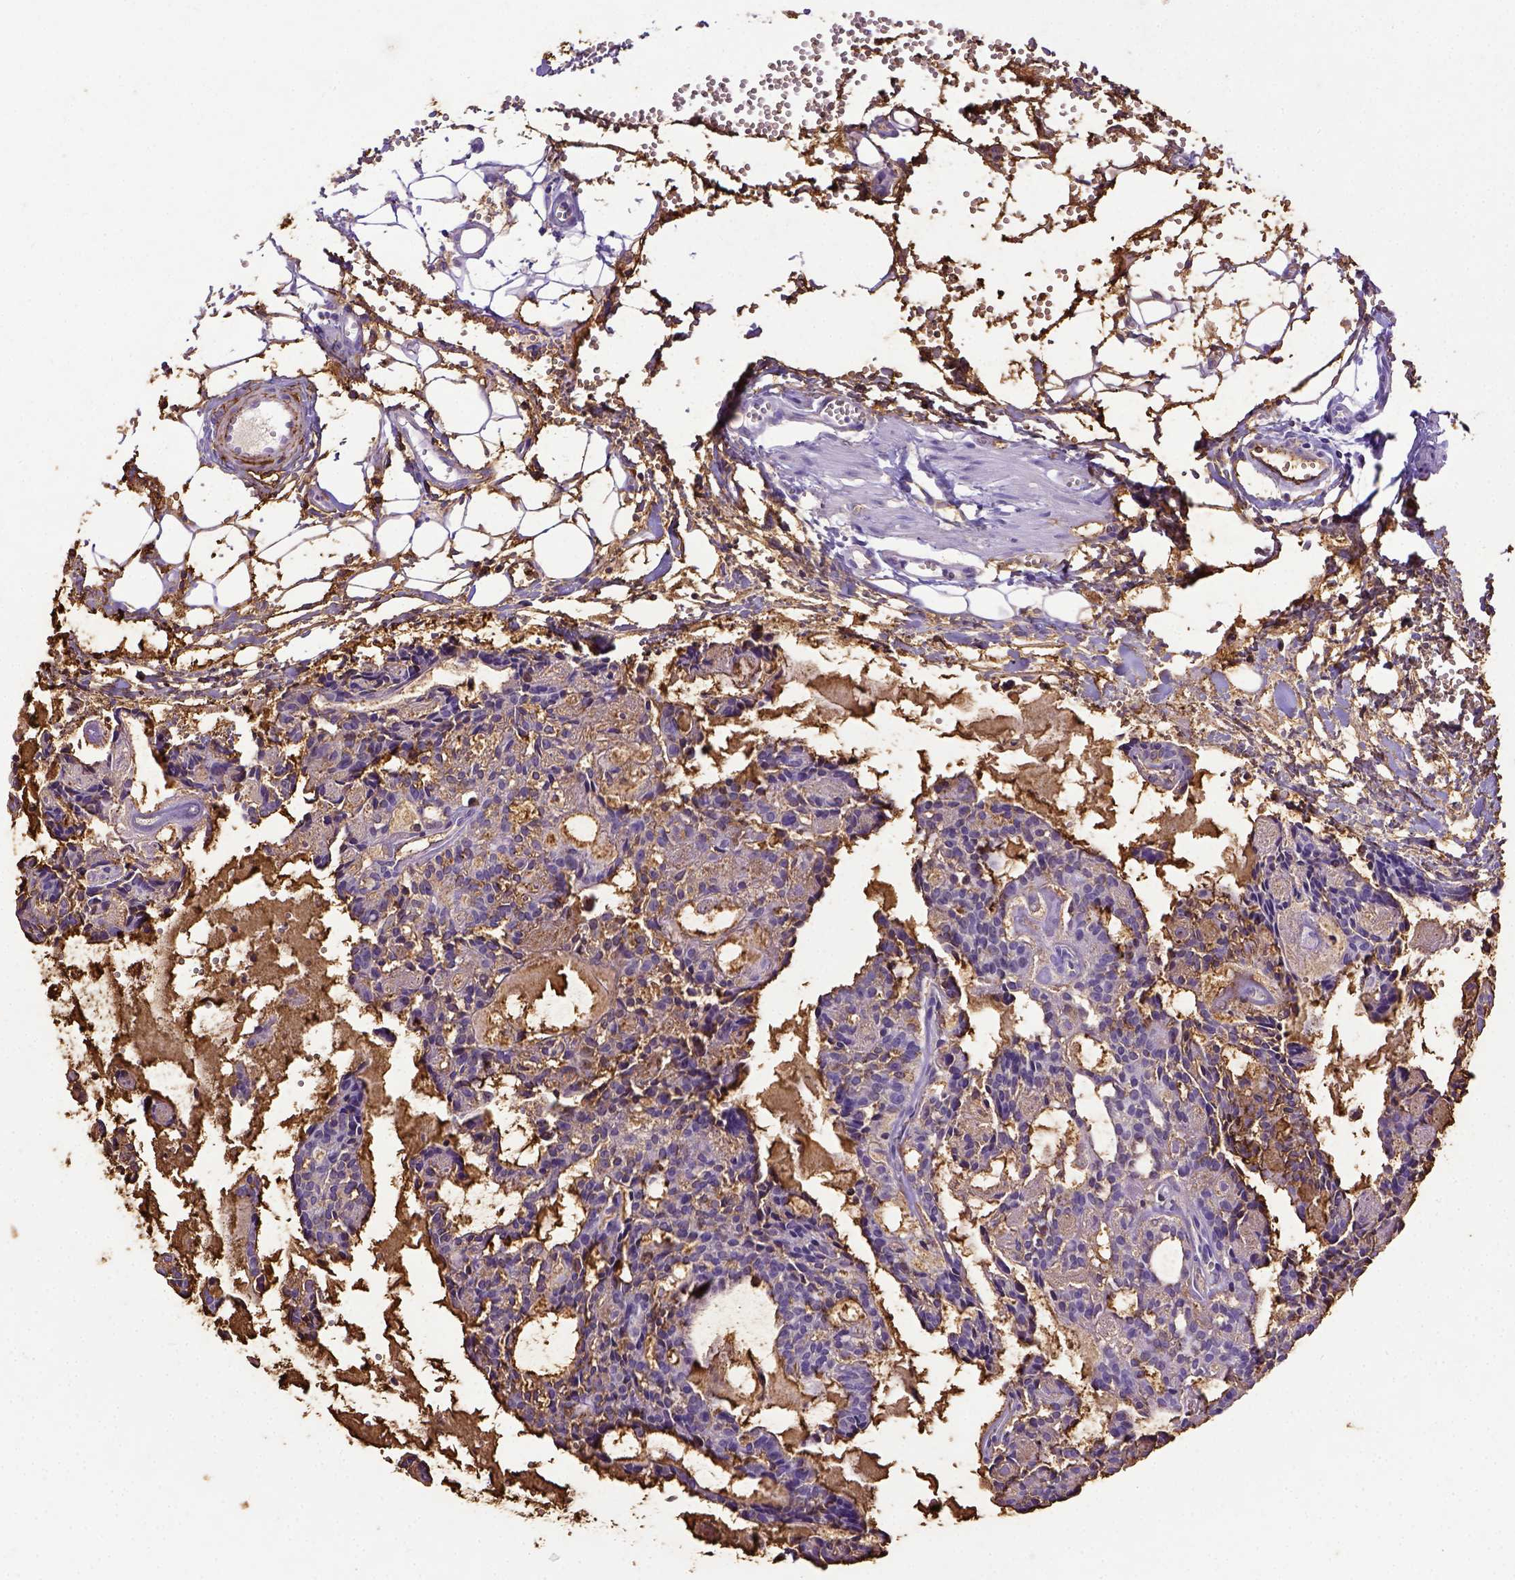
{"staining": {"intensity": "negative", "quantity": "none", "location": "none"}, "tissue": "head and neck cancer", "cell_type": "Tumor cells", "image_type": "cancer", "snomed": [{"axis": "morphology", "description": "Adenocarcinoma, NOS"}, {"axis": "topography", "description": "Head-Neck"}], "caption": "Tumor cells show no significant protein staining in adenocarcinoma (head and neck). (IHC, brightfield microscopy, high magnification).", "gene": "B3GAT1", "patient": {"sex": "female", "age": 62}}